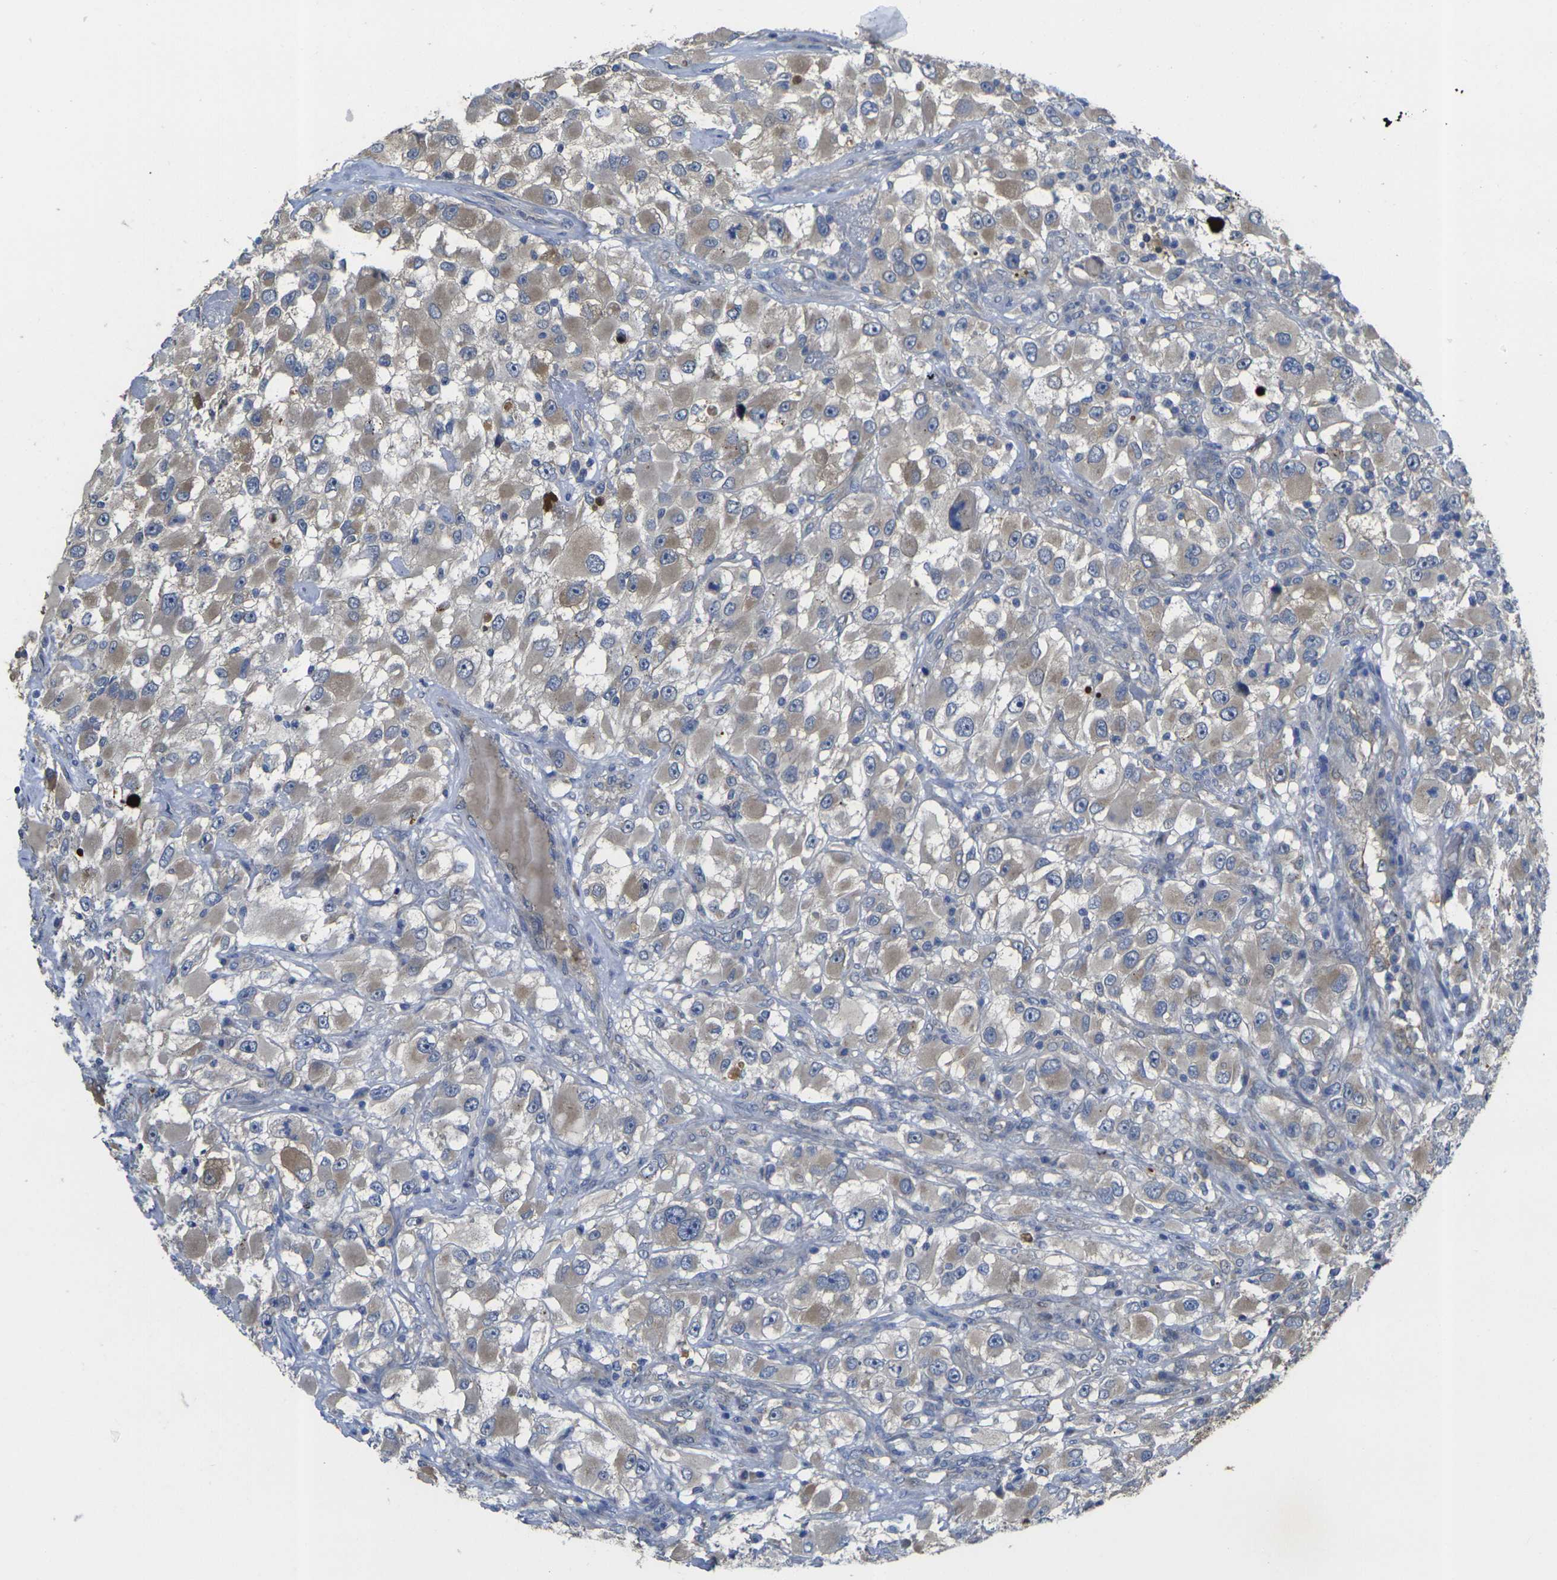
{"staining": {"intensity": "weak", "quantity": ">75%", "location": "cytoplasmic/membranous"}, "tissue": "renal cancer", "cell_type": "Tumor cells", "image_type": "cancer", "snomed": [{"axis": "morphology", "description": "Adenocarcinoma, NOS"}, {"axis": "topography", "description": "Kidney"}], "caption": "Immunohistochemistry (IHC) (DAB (3,3'-diaminobenzidine)) staining of human renal adenocarcinoma reveals weak cytoplasmic/membranous protein positivity in about >75% of tumor cells.", "gene": "GNA12", "patient": {"sex": "female", "age": 52}}